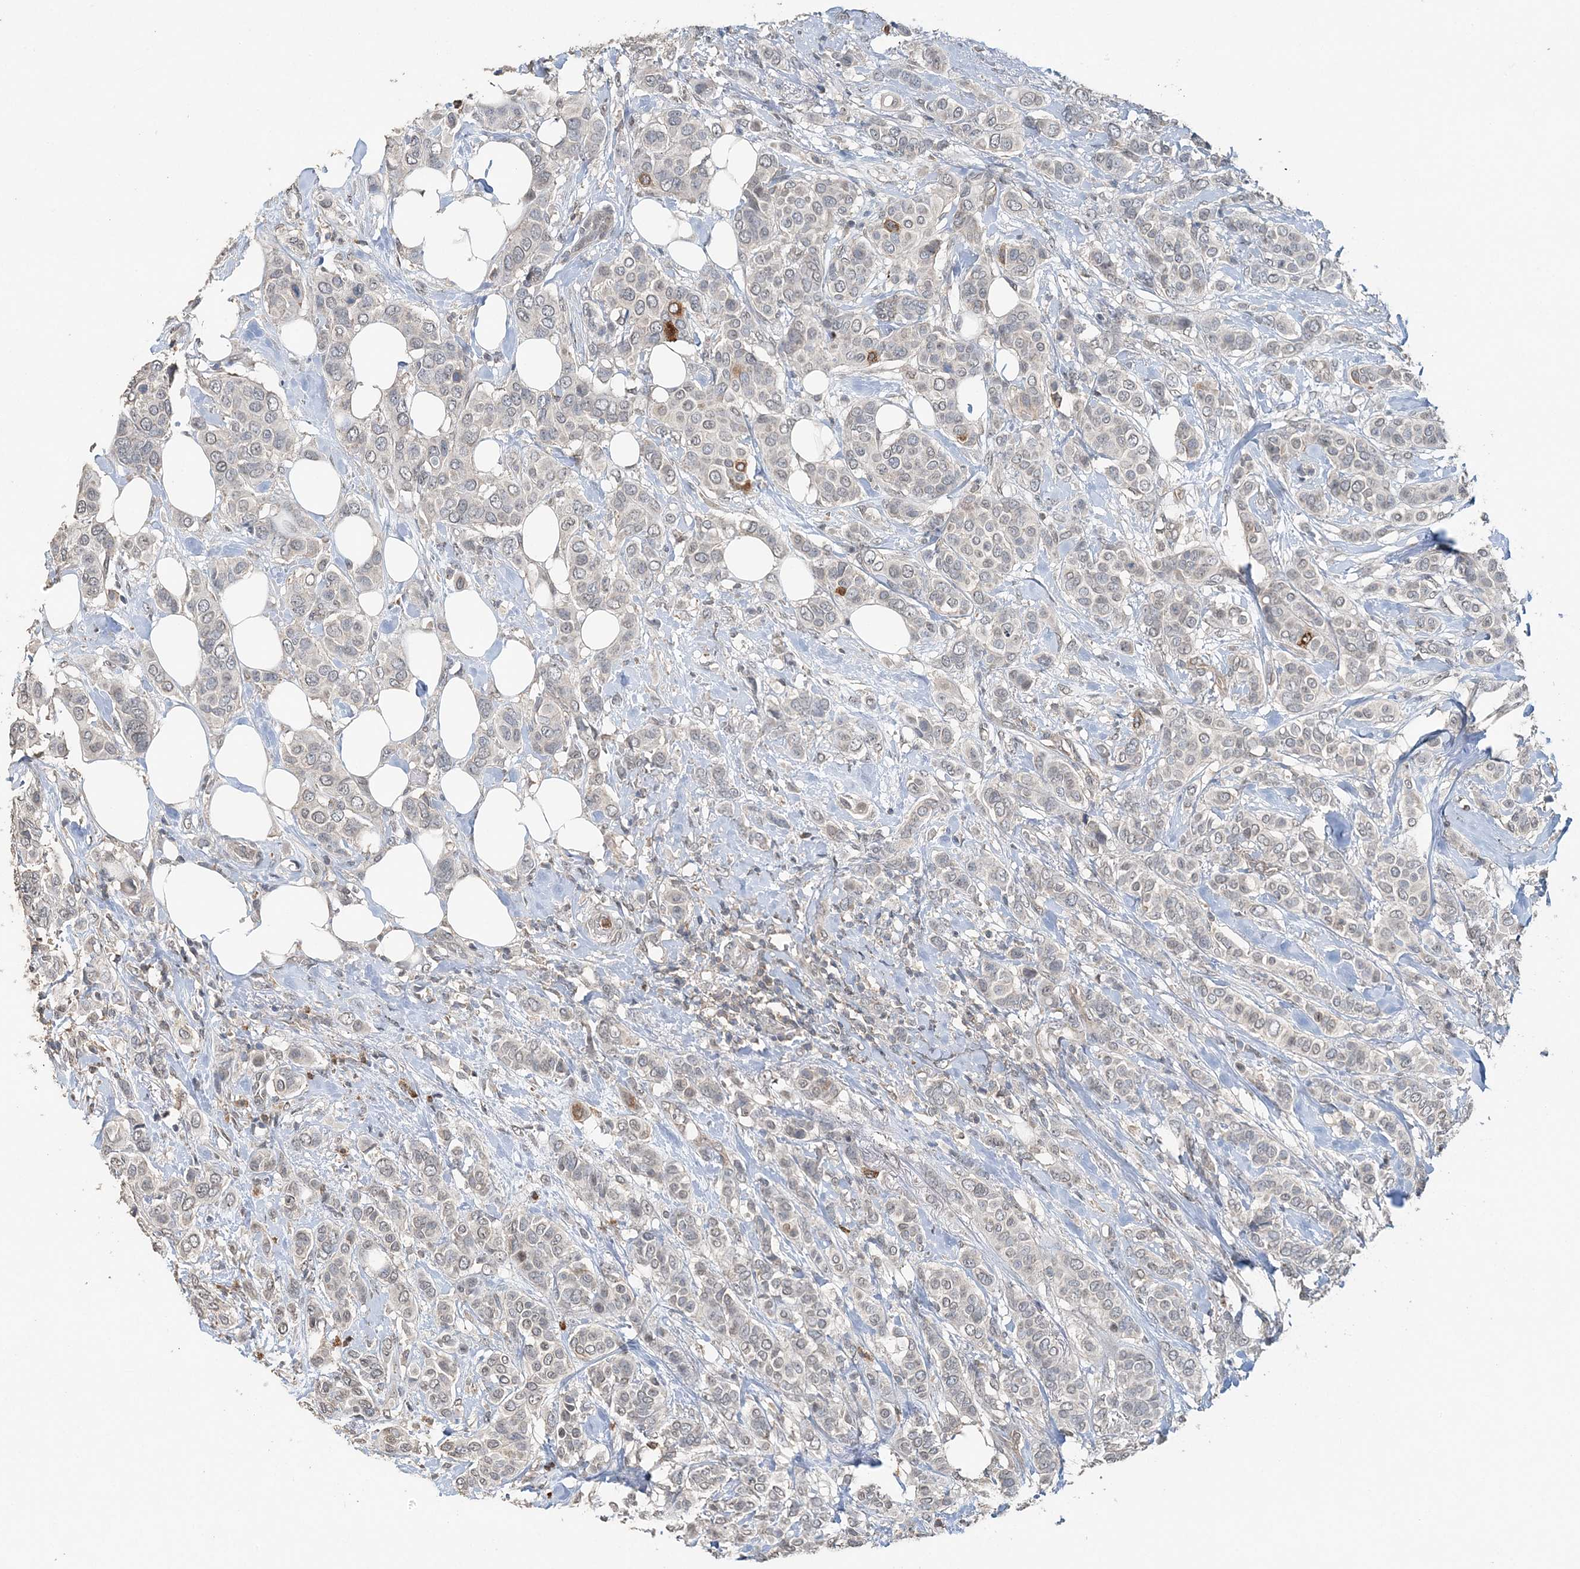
{"staining": {"intensity": "negative", "quantity": "none", "location": "none"}, "tissue": "breast cancer", "cell_type": "Tumor cells", "image_type": "cancer", "snomed": [{"axis": "morphology", "description": "Lobular carcinoma"}, {"axis": "topography", "description": "Breast"}], "caption": "An IHC image of breast cancer is shown. There is no staining in tumor cells of breast cancer.", "gene": "FAM110A", "patient": {"sex": "female", "age": 51}}